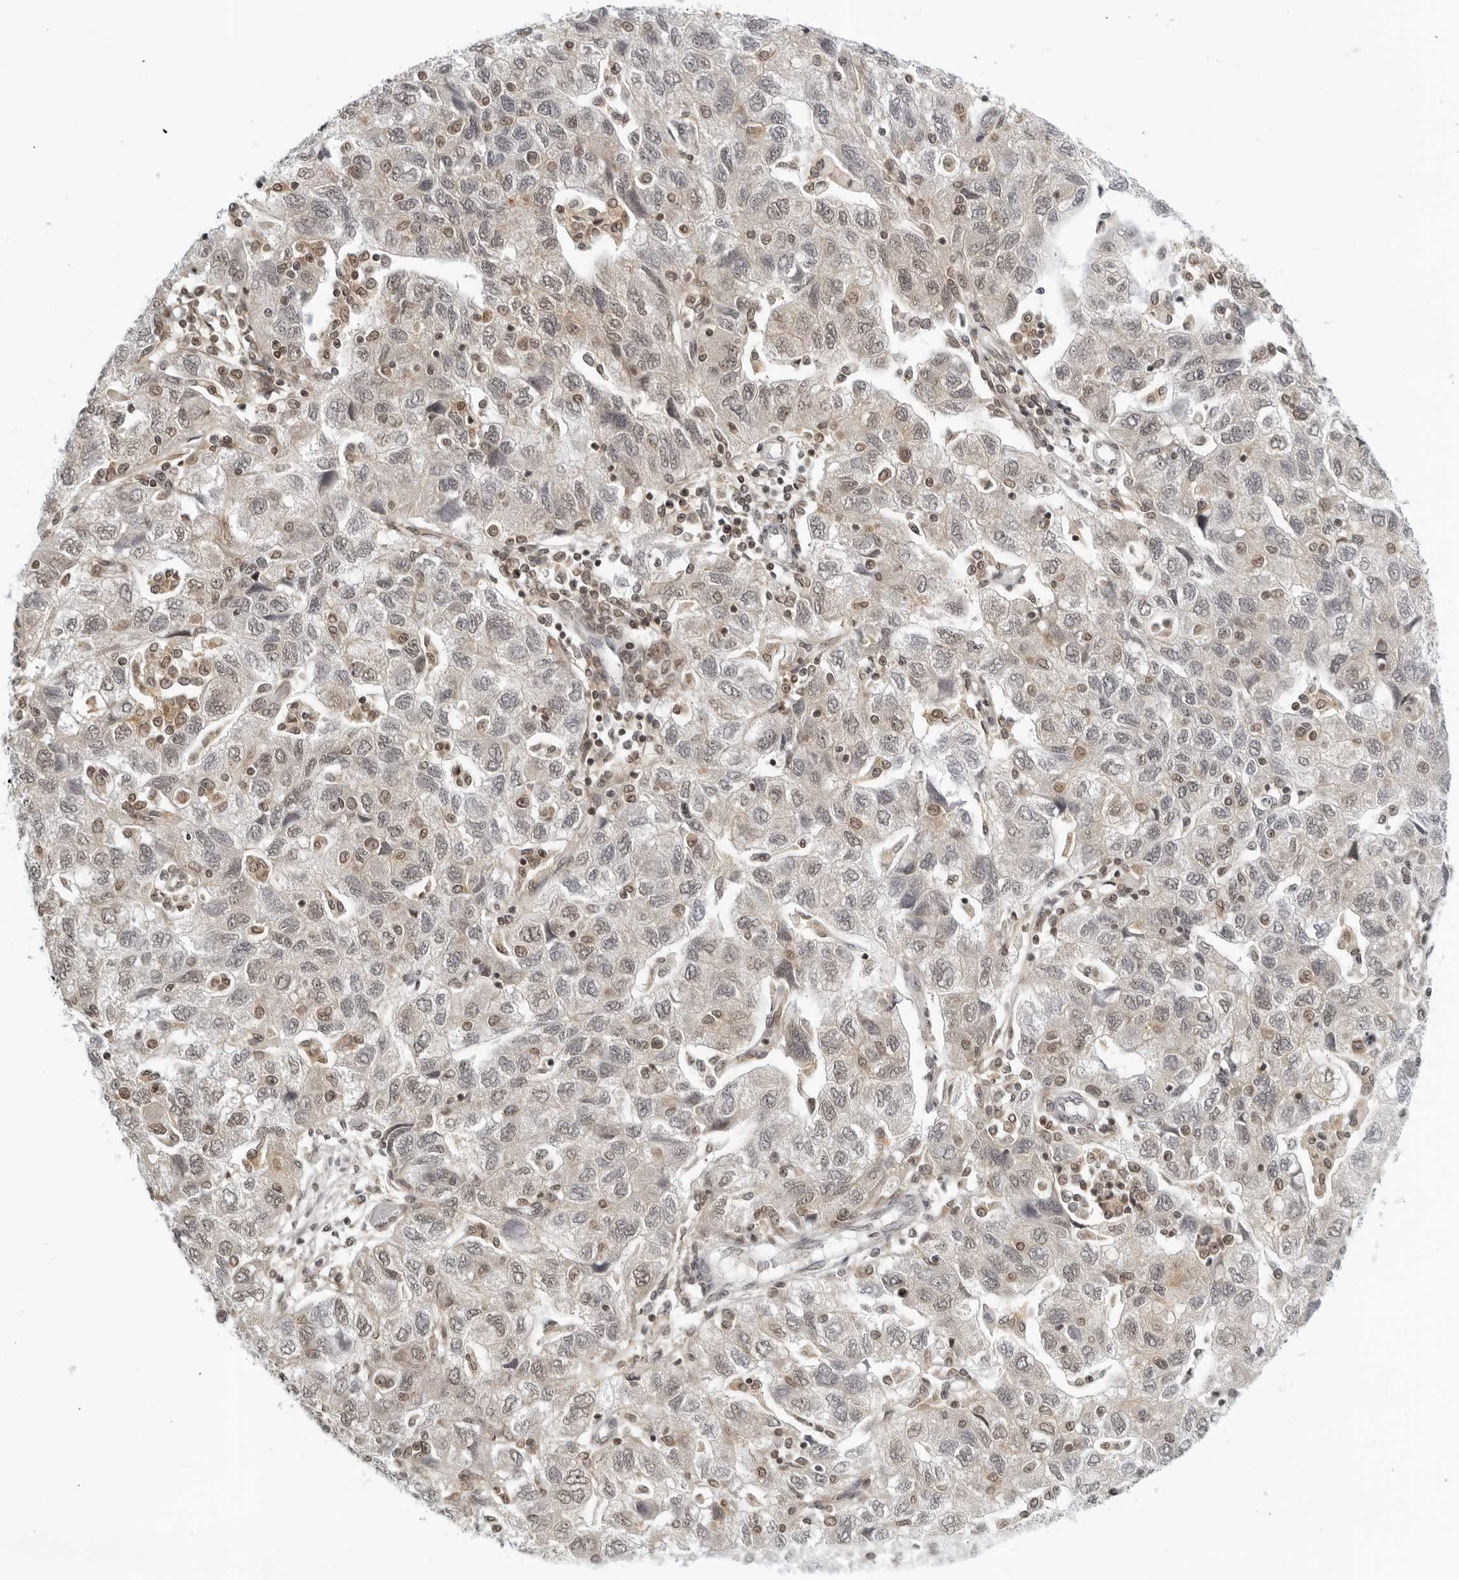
{"staining": {"intensity": "weak", "quantity": "25%-75%", "location": "nuclear"}, "tissue": "ovarian cancer", "cell_type": "Tumor cells", "image_type": "cancer", "snomed": [{"axis": "morphology", "description": "Carcinoma, NOS"}, {"axis": "morphology", "description": "Cystadenocarcinoma, serous, NOS"}, {"axis": "topography", "description": "Ovary"}], "caption": "Immunohistochemistry (IHC) (DAB (3,3'-diaminobenzidine)) staining of human carcinoma (ovarian) demonstrates weak nuclear protein expression in approximately 25%-75% of tumor cells. (DAB IHC, brown staining for protein, blue staining for nuclei).", "gene": "CC2D1B", "patient": {"sex": "female", "age": 69}}